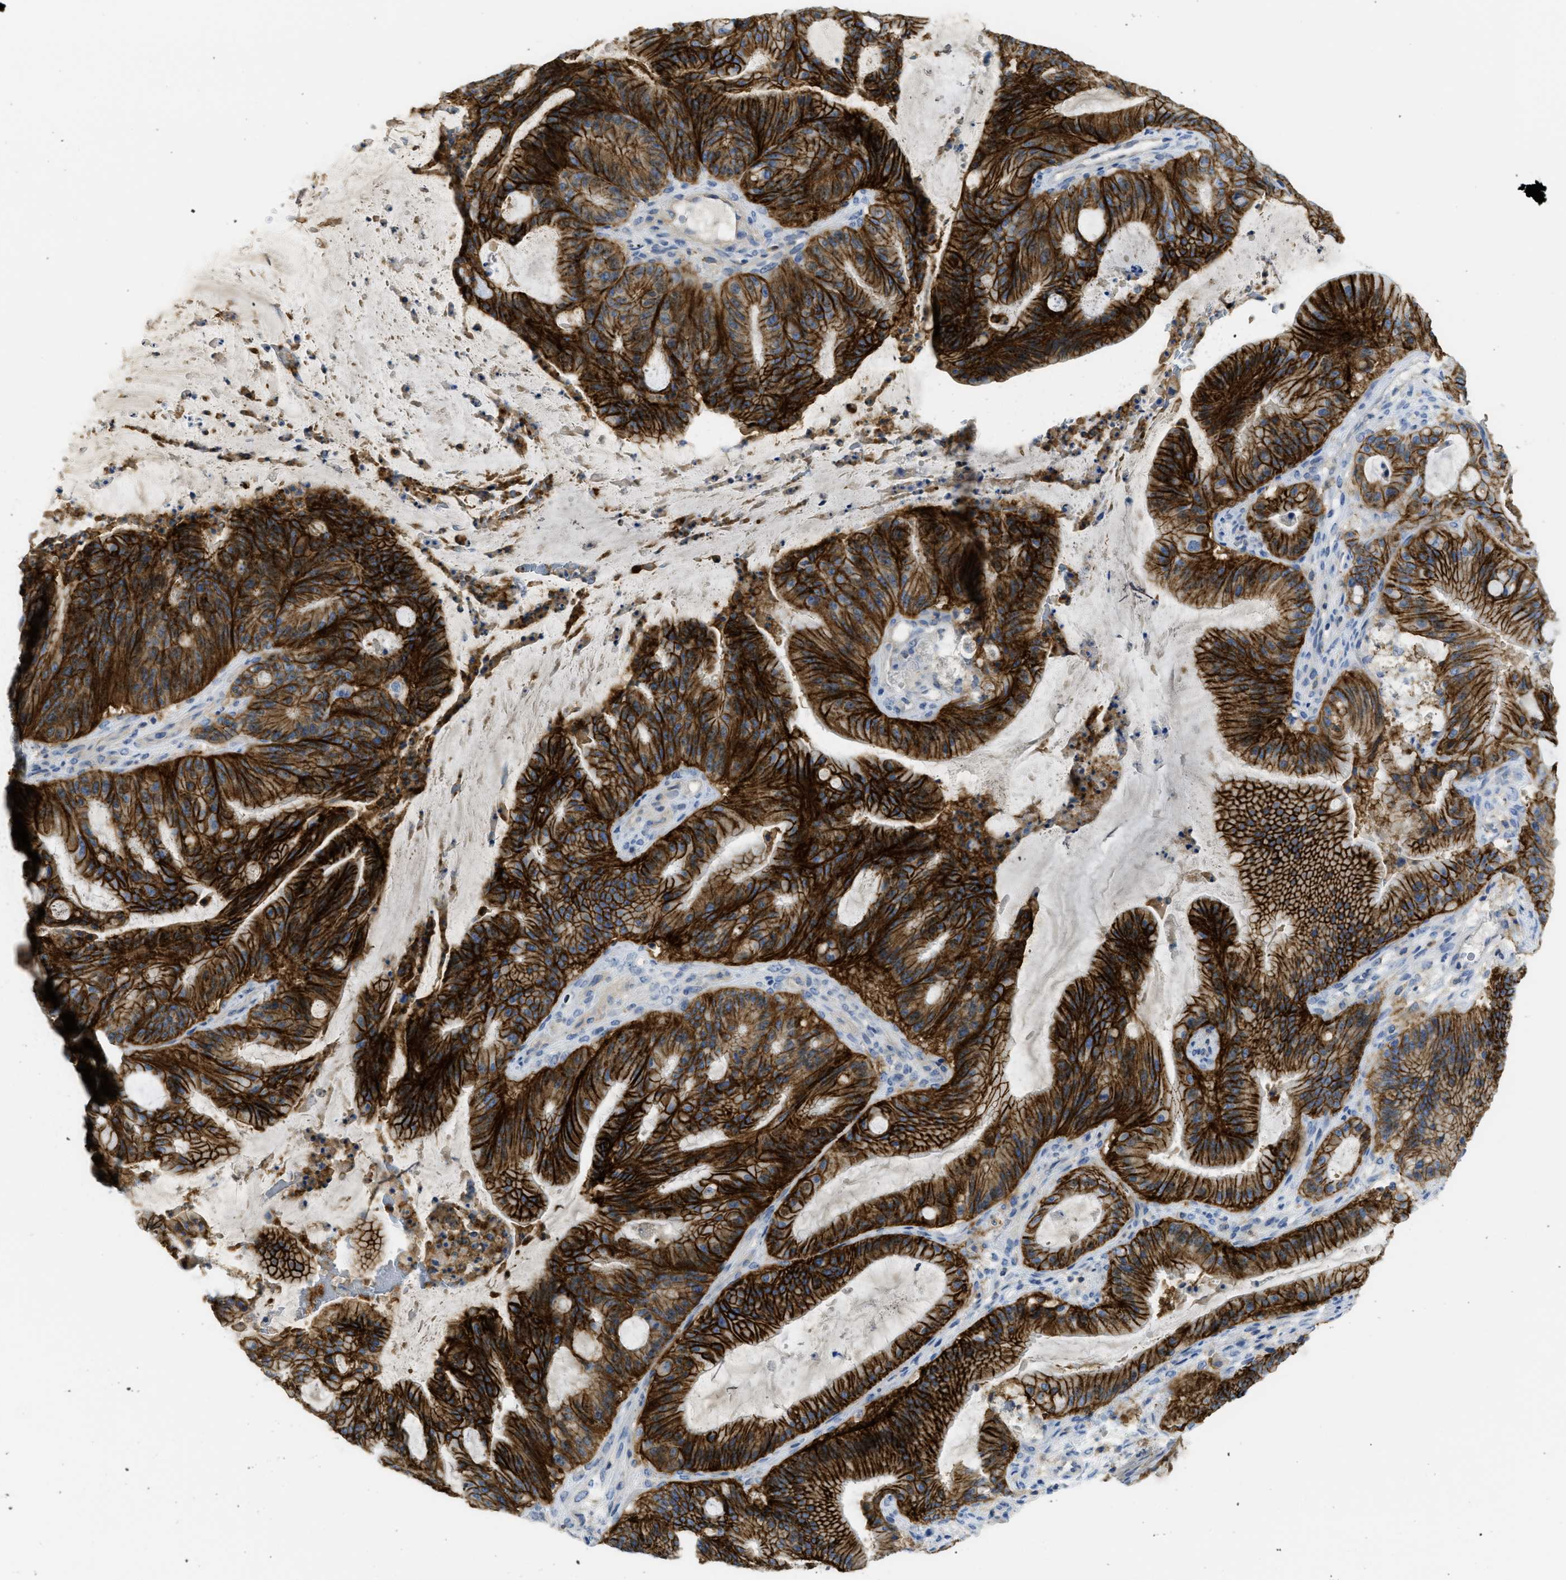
{"staining": {"intensity": "strong", "quantity": ">75%", "location": "cytoplasmic/membranous"}, "tissue": "liver cancer", "cell_type": "Tumor cells", "image_type": "cancer", "snomed": [{"axis": "morphology", "description": "Normal tissue, NOS"}, {"axis": "morphology", "description": "Cholangiocarcinoma"}, {"axis": "topography", "description": "Liver"}, {"axis": "topography", "description": "Peripheral nerve tissue"}], "caption": "Human liver cholangiocarcinoma stained for a protein (brown) exhibits strong cytoplasmic/membranous positive positivity in approximately >75% of tumor cells.", "gene": "CNNM4", "patient": {"sex": "female", "age": 73}}